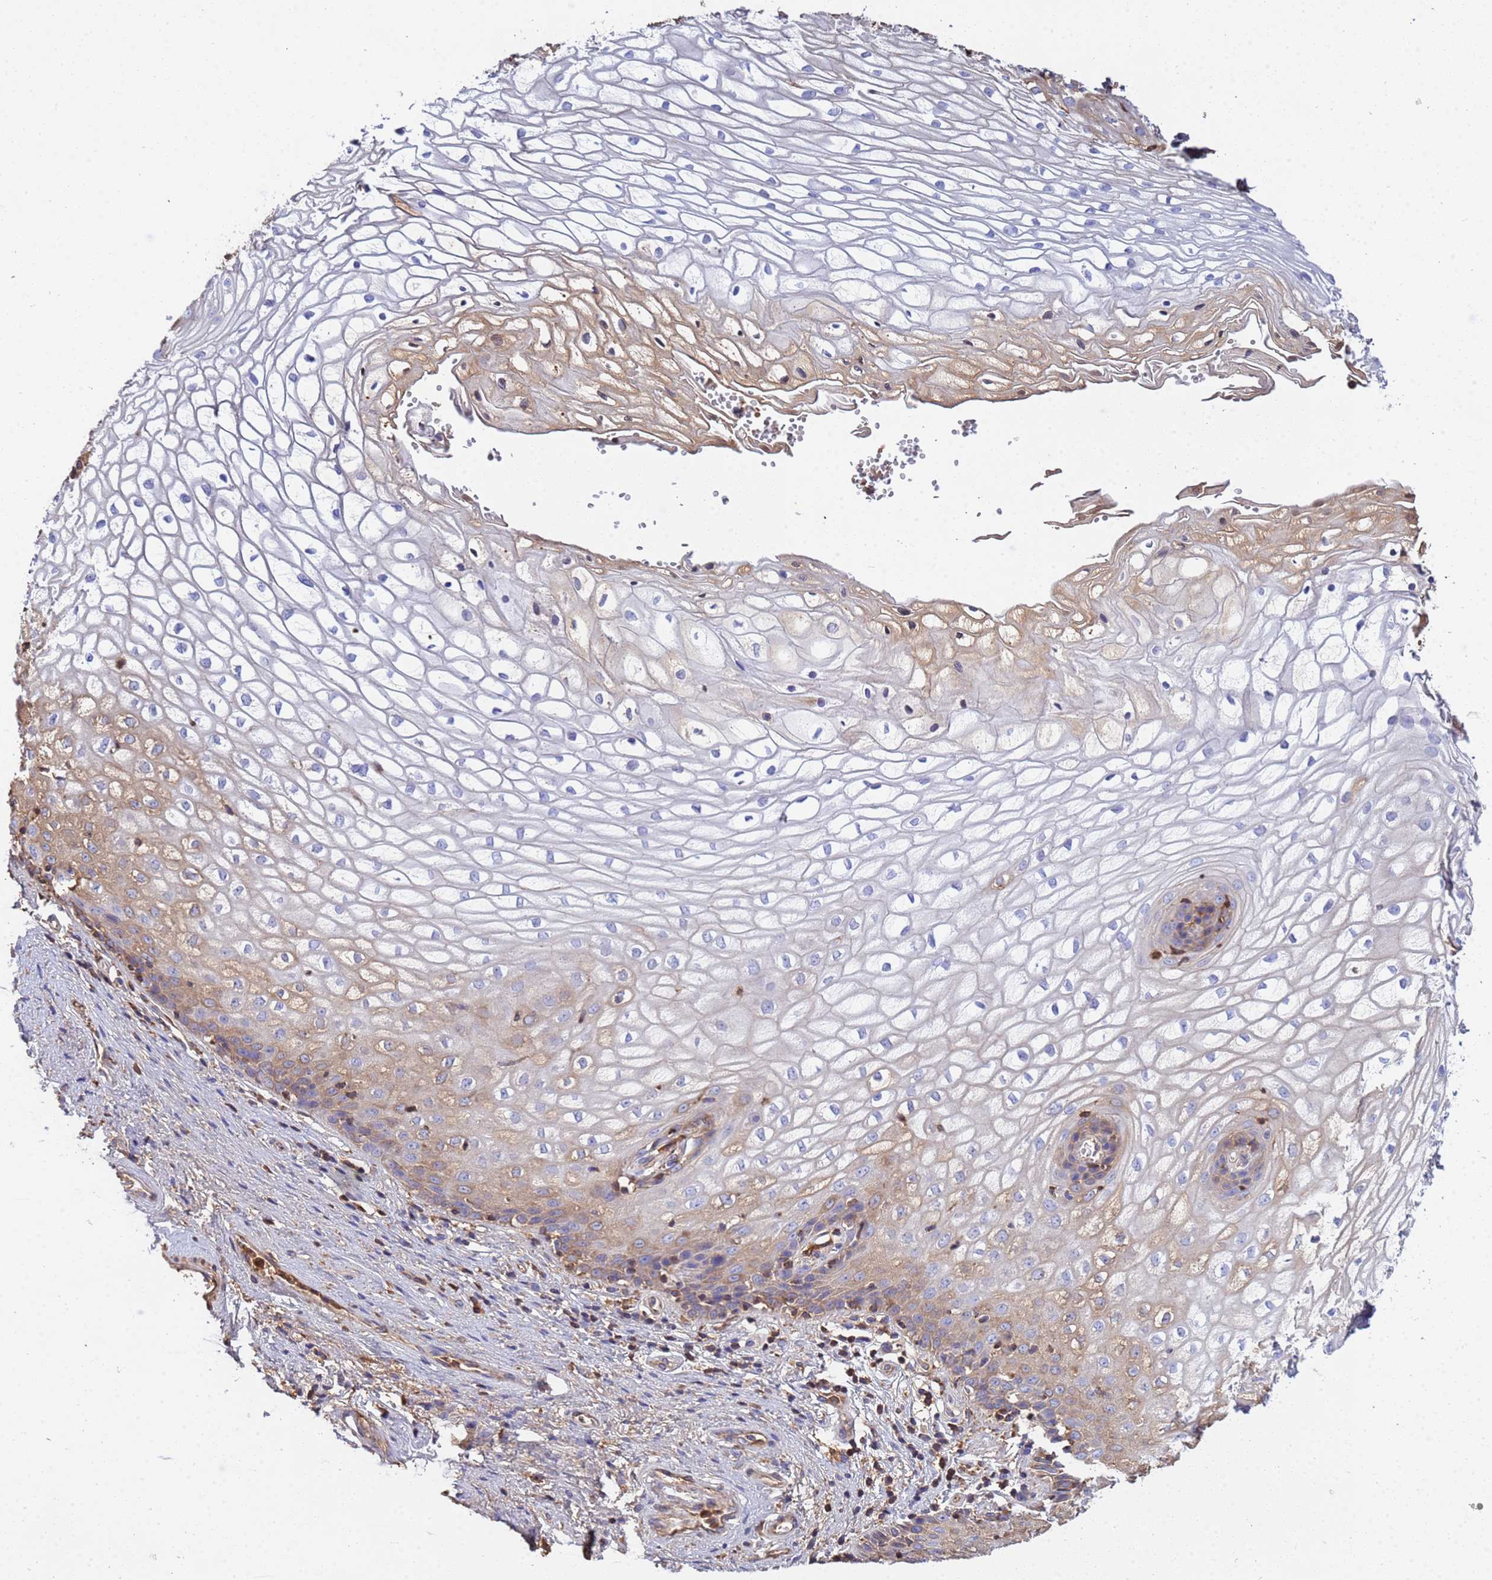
{"staining": {"intensity": "weak", "quantity": "25%-75%", "location": "cytoplasmic/membranous"}, "tissue": "vagina", "cell_type": "Squamous epithelial cells", "image_type": "normal", "snomed": [{"axis": "morphology", "description": "Normal tissue, NOS"}, {"axis": "topography", "description": "Vagina"}], "caption": "Vagina was stained to show a protein in brown. There is low levels of weak cytoplasmic/membranous positivity in about 25%-75% of squamous epithelial cells.", "gene": "GLUD1", "patient": {"sex": "female", "age": 34}}